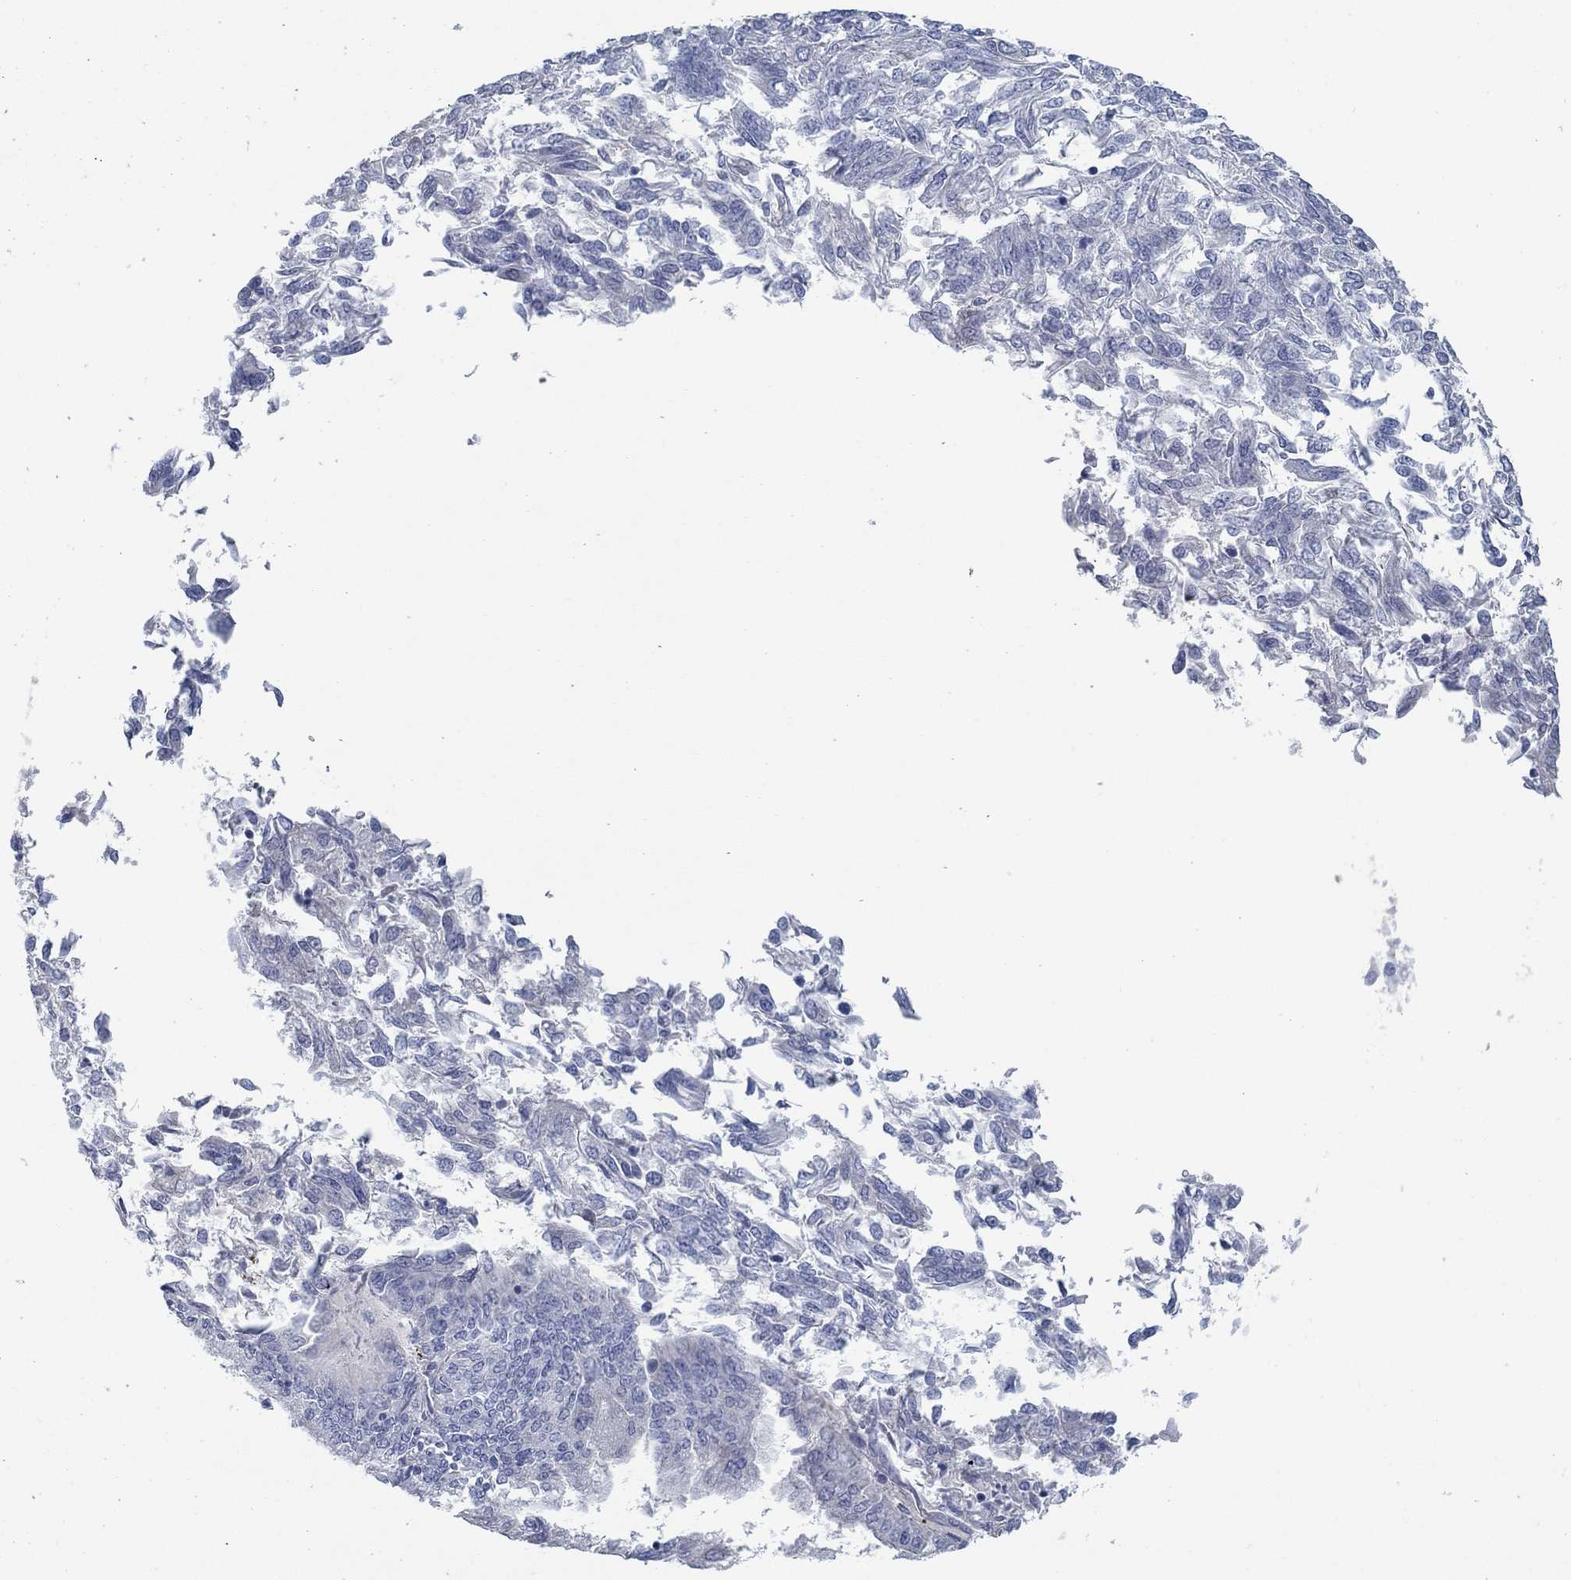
{"staining": {"intensity": "negative", "quantity": "none", "location": "none"}, "tissue": "endometrial cancer", "cell_type": "Tumor cells", "image_type": "cancer", "snomed": [{"axis": "morphology", "description": "Adenocarcinoma, NOS"}, {"axis": "topography", "description": "Endometrium"}], "caption": "Tumor cells are negative for protein expression in human adenocarcinoma (endometrial). (Stains: DAB immunohistochemistry (IHC) with hematoxylin counter stain, Microscopy: brightfield microscopy at high magnification).", "gene": "APOC3", "patient": {"sex": "female", "age": 58}}